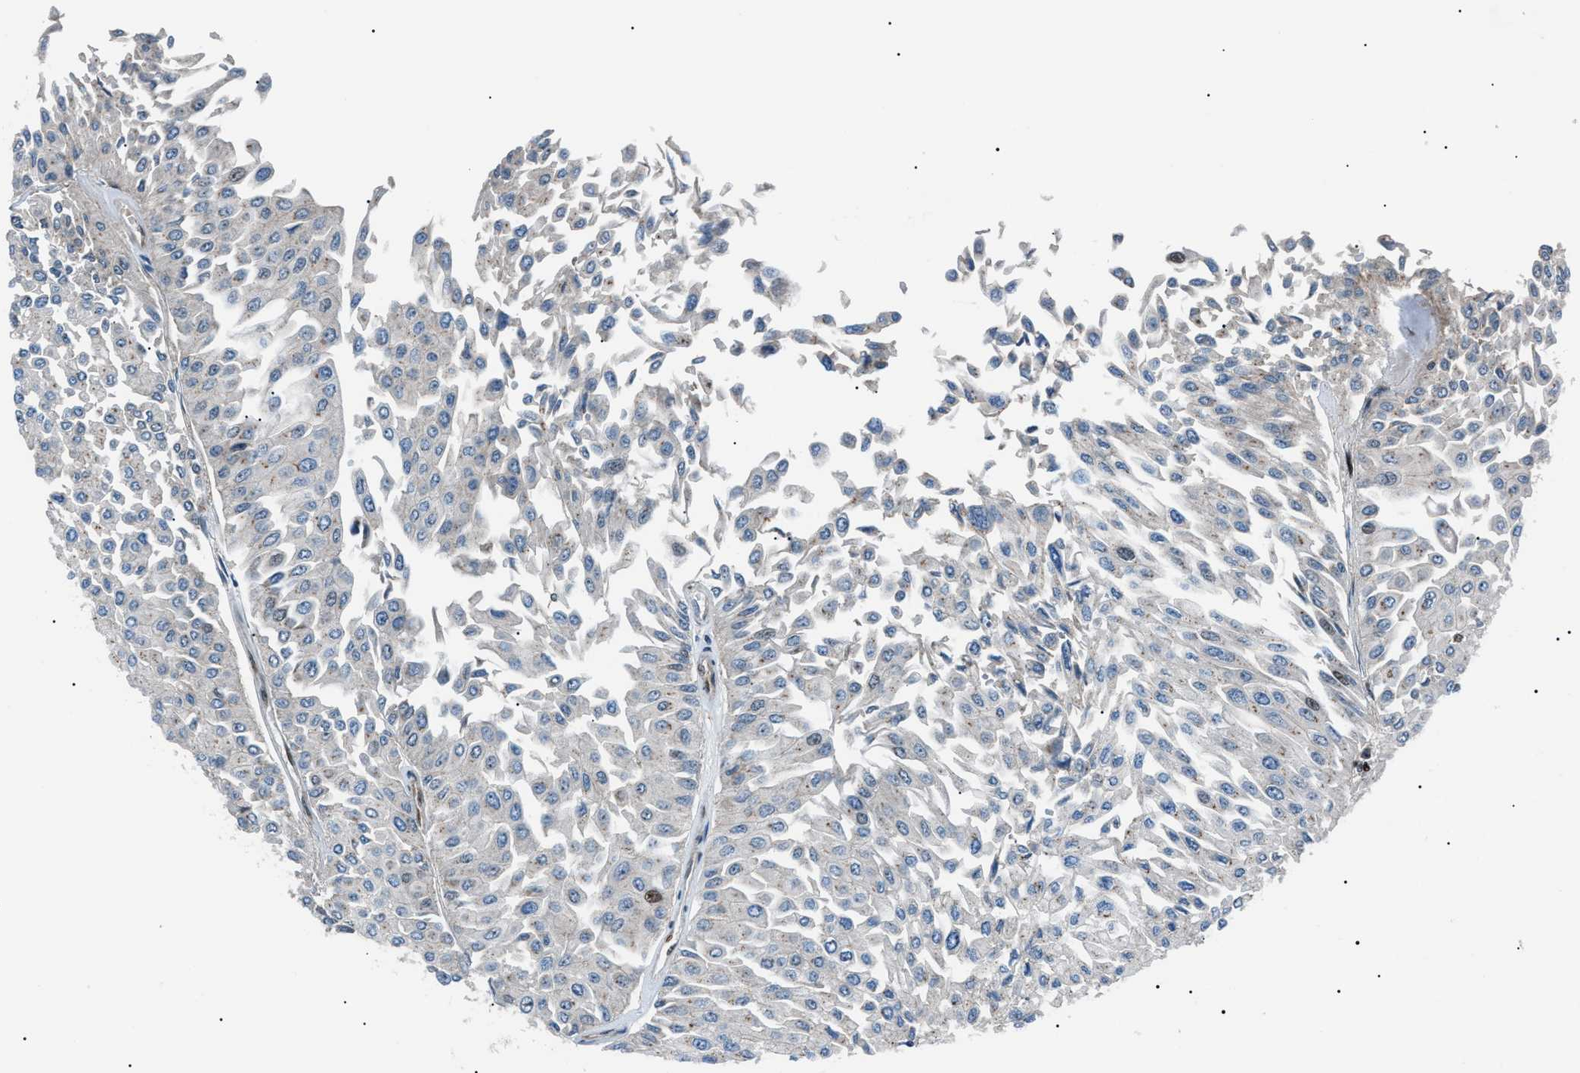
{"staining": {"intensity": "weak", "quantity": "<25%", "location": "nuclear"}, "tissue": "urothelial cancer", "cell_type": "Tumor cells", "image_type": "cancer", "snomed": [{"axis": "morphology", "description": "Urothelial carcinoma, Low grade"}, {"axis": "topography", "description": "Urinary bladder"}], "caption": "The immunohistochemistry (IHC) image has no significant expression in tumor cells of urothelial cancer tissue.", "gene": "PRKX", "patient": {"sex": "male", "age": 67}}